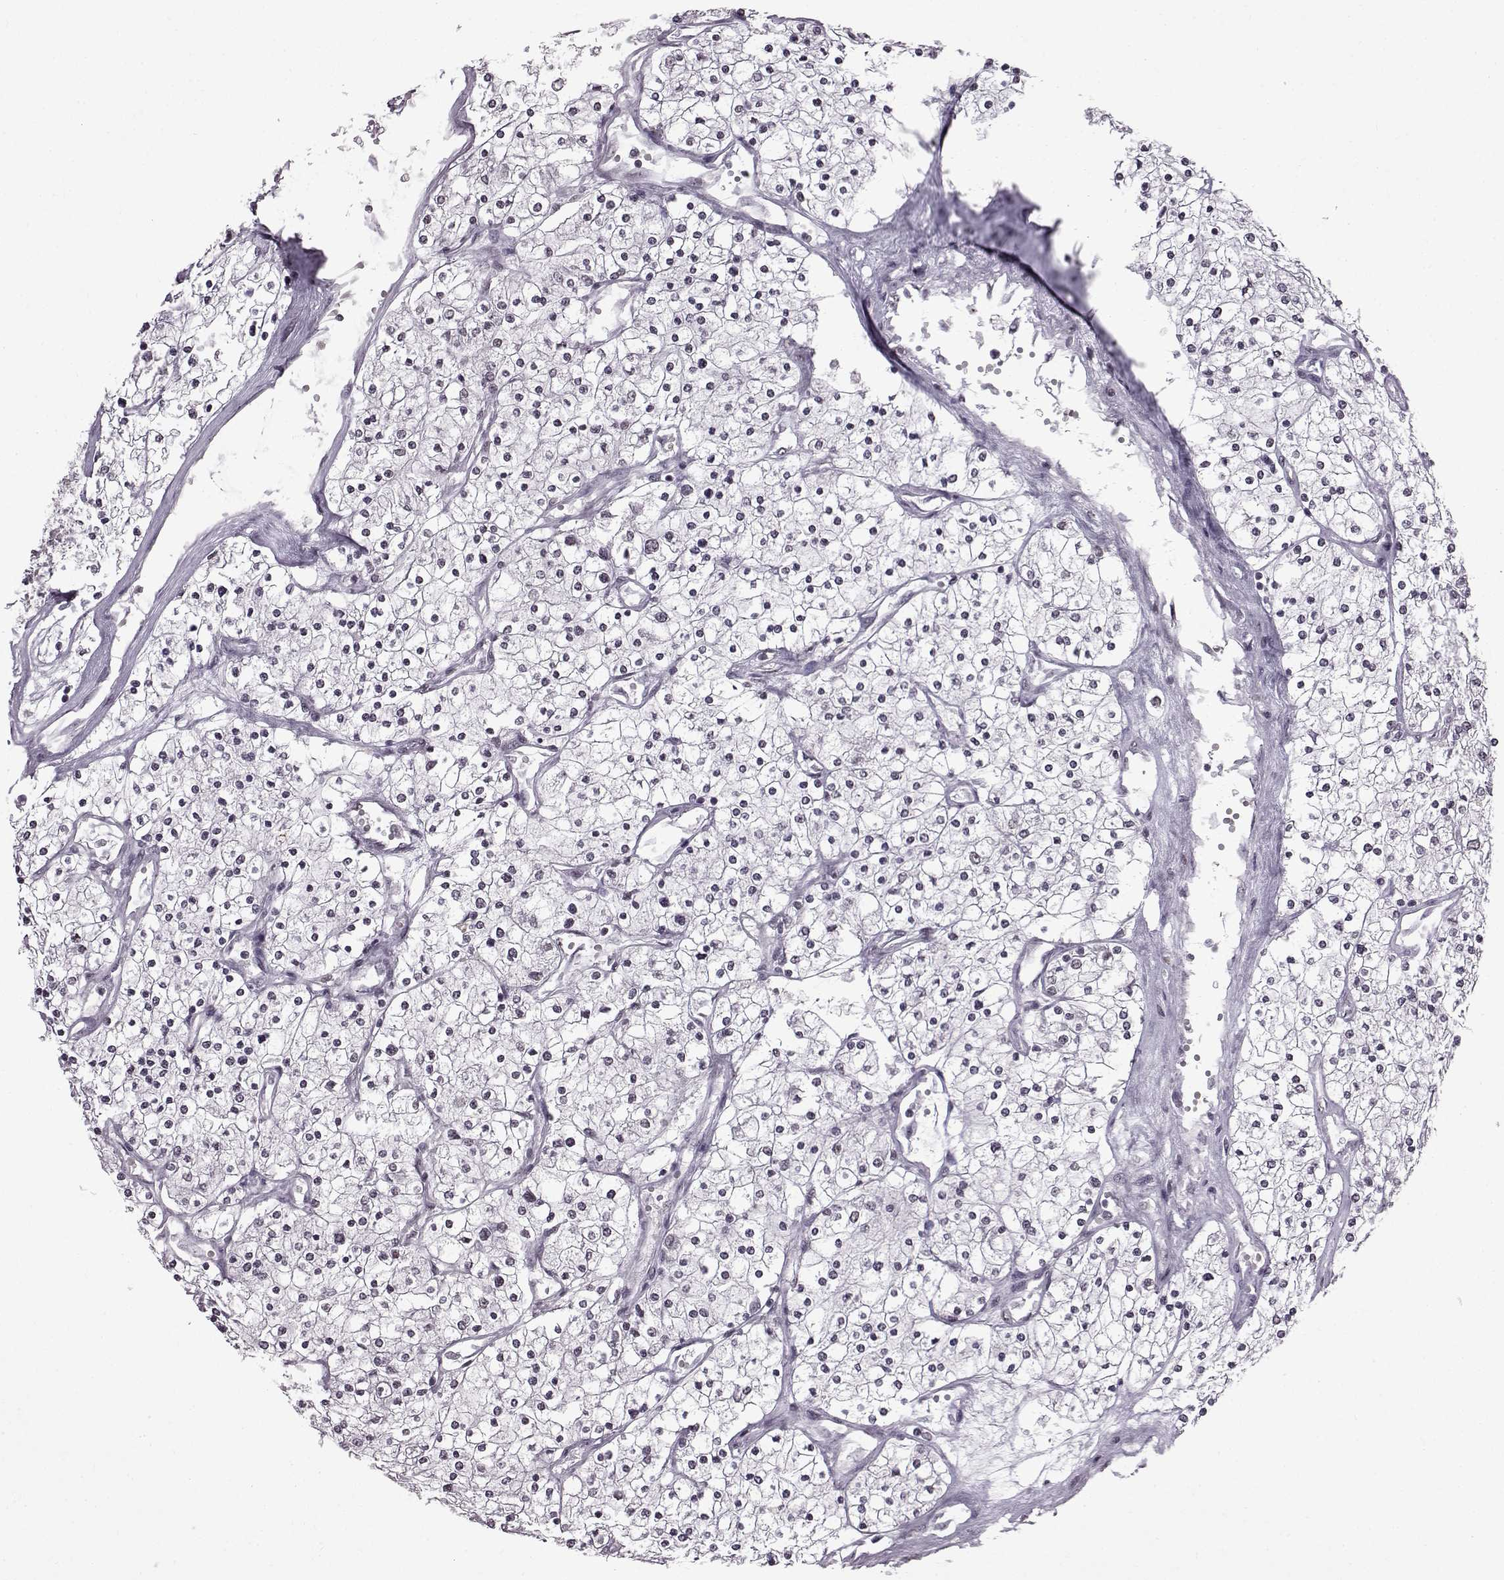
{"staining": {"intensity": "negative", "quantity": "none", "location": "none"}, "tissue": "renal cancer", "cell_type": "Tumor cells", "image_type": "cancer", "snomed": [{"axis": "morphology", "description": "Adenocarcinoma, NOS"}, {"axis": "topography", "description": "Kidney"}], "caption": "Immunohistochemistry histopathology image of human adenocarcinoma (renal) stained for a protein (brown), which displays no staining in tumor cells.", "gene": "SLC28A2", "patient": {"sex": "male", "age": 80}}